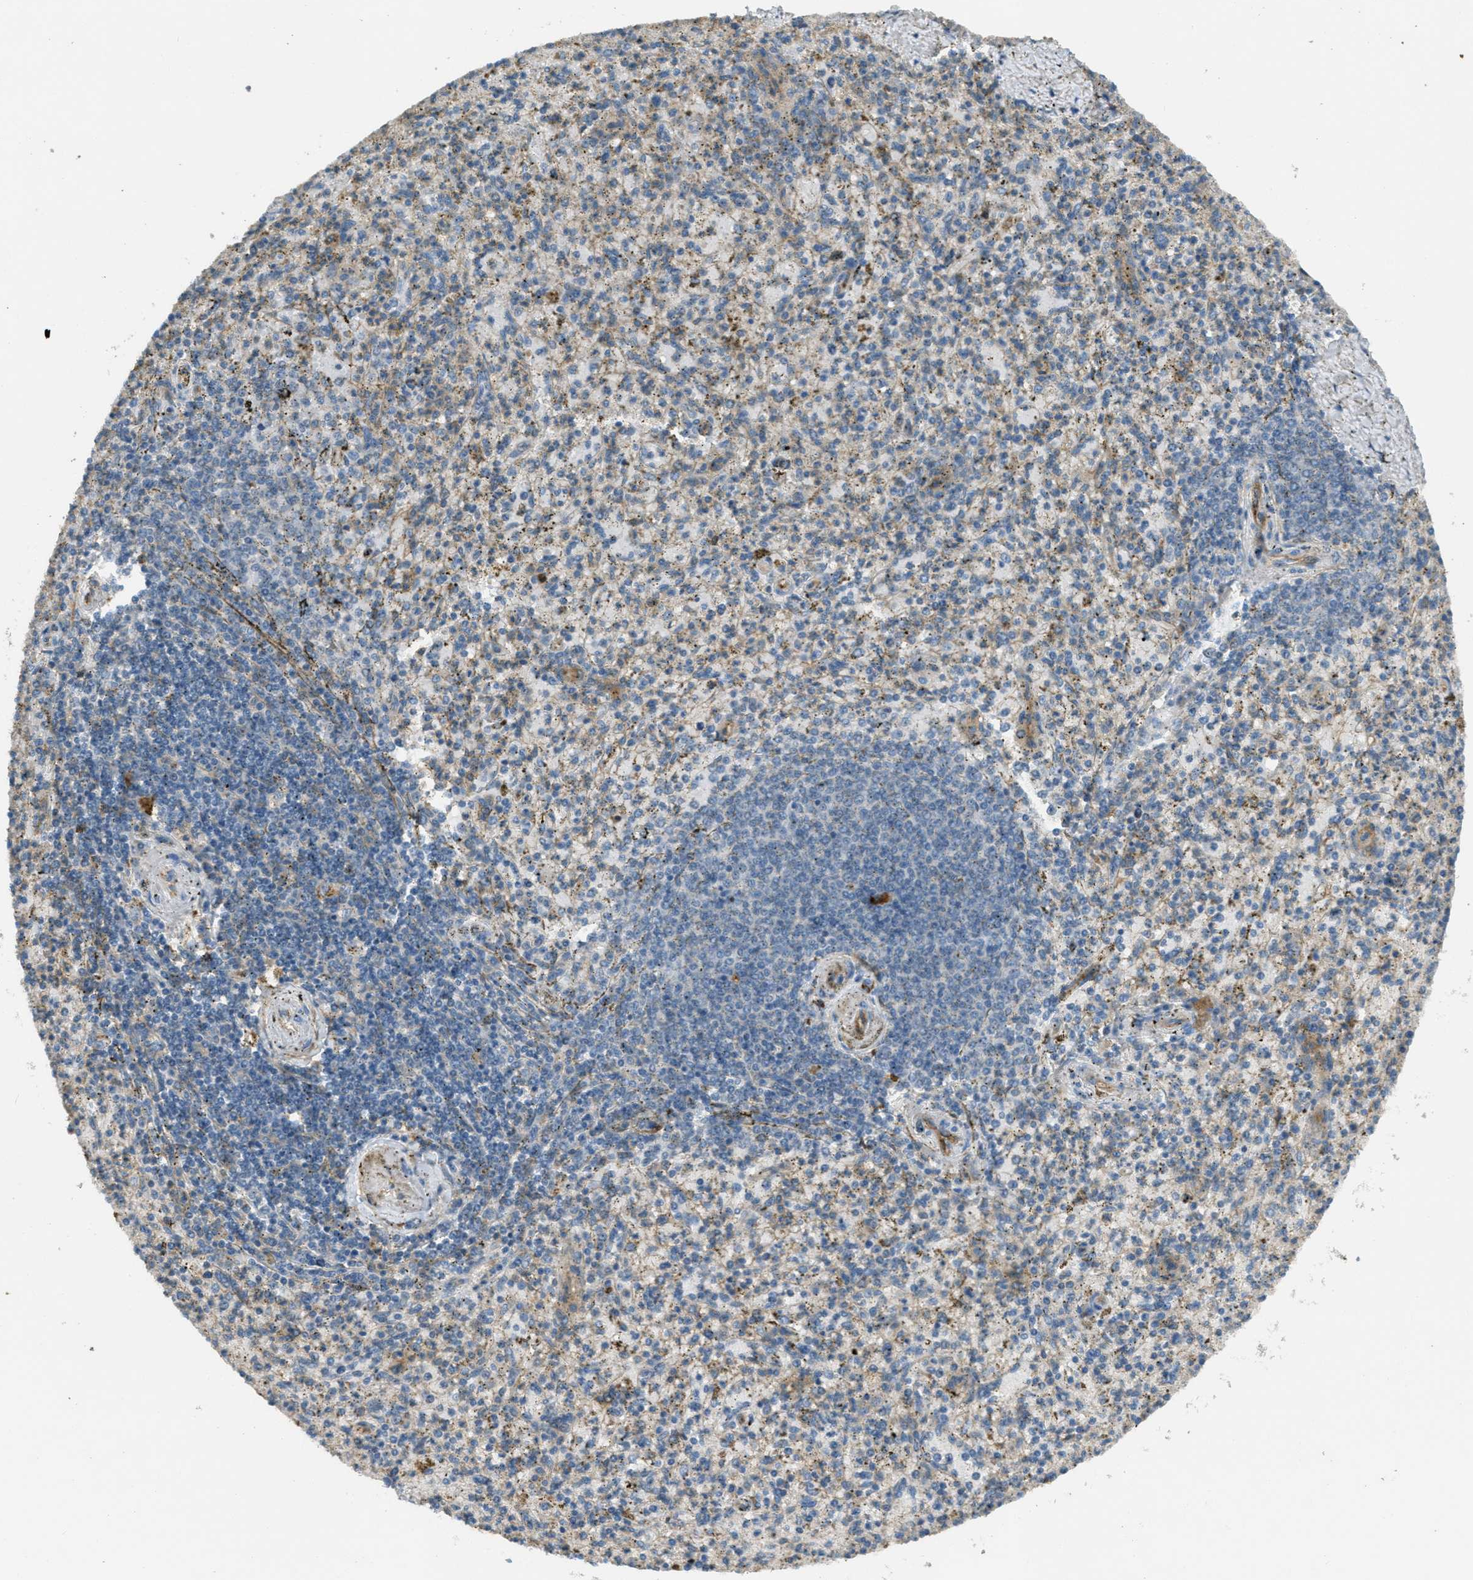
{"staining": {"intensity": "negative", "quantity": "none", "location": "none"}, "tissue": "spleen", "cell_type": "Cells in red pulp", "image_type": "normal", "snomed": [{"axis": "morphology", "description": "Normal tissue, NOS"}, {"axis": "topography", "description": "Spleen"}], "caption": "This is an immunohistochemistry micrograph of normal spleen. There is no staining in cells in red pulp.", "gene": "OSMR", "patient": {"sex": "male", "age": 72}}